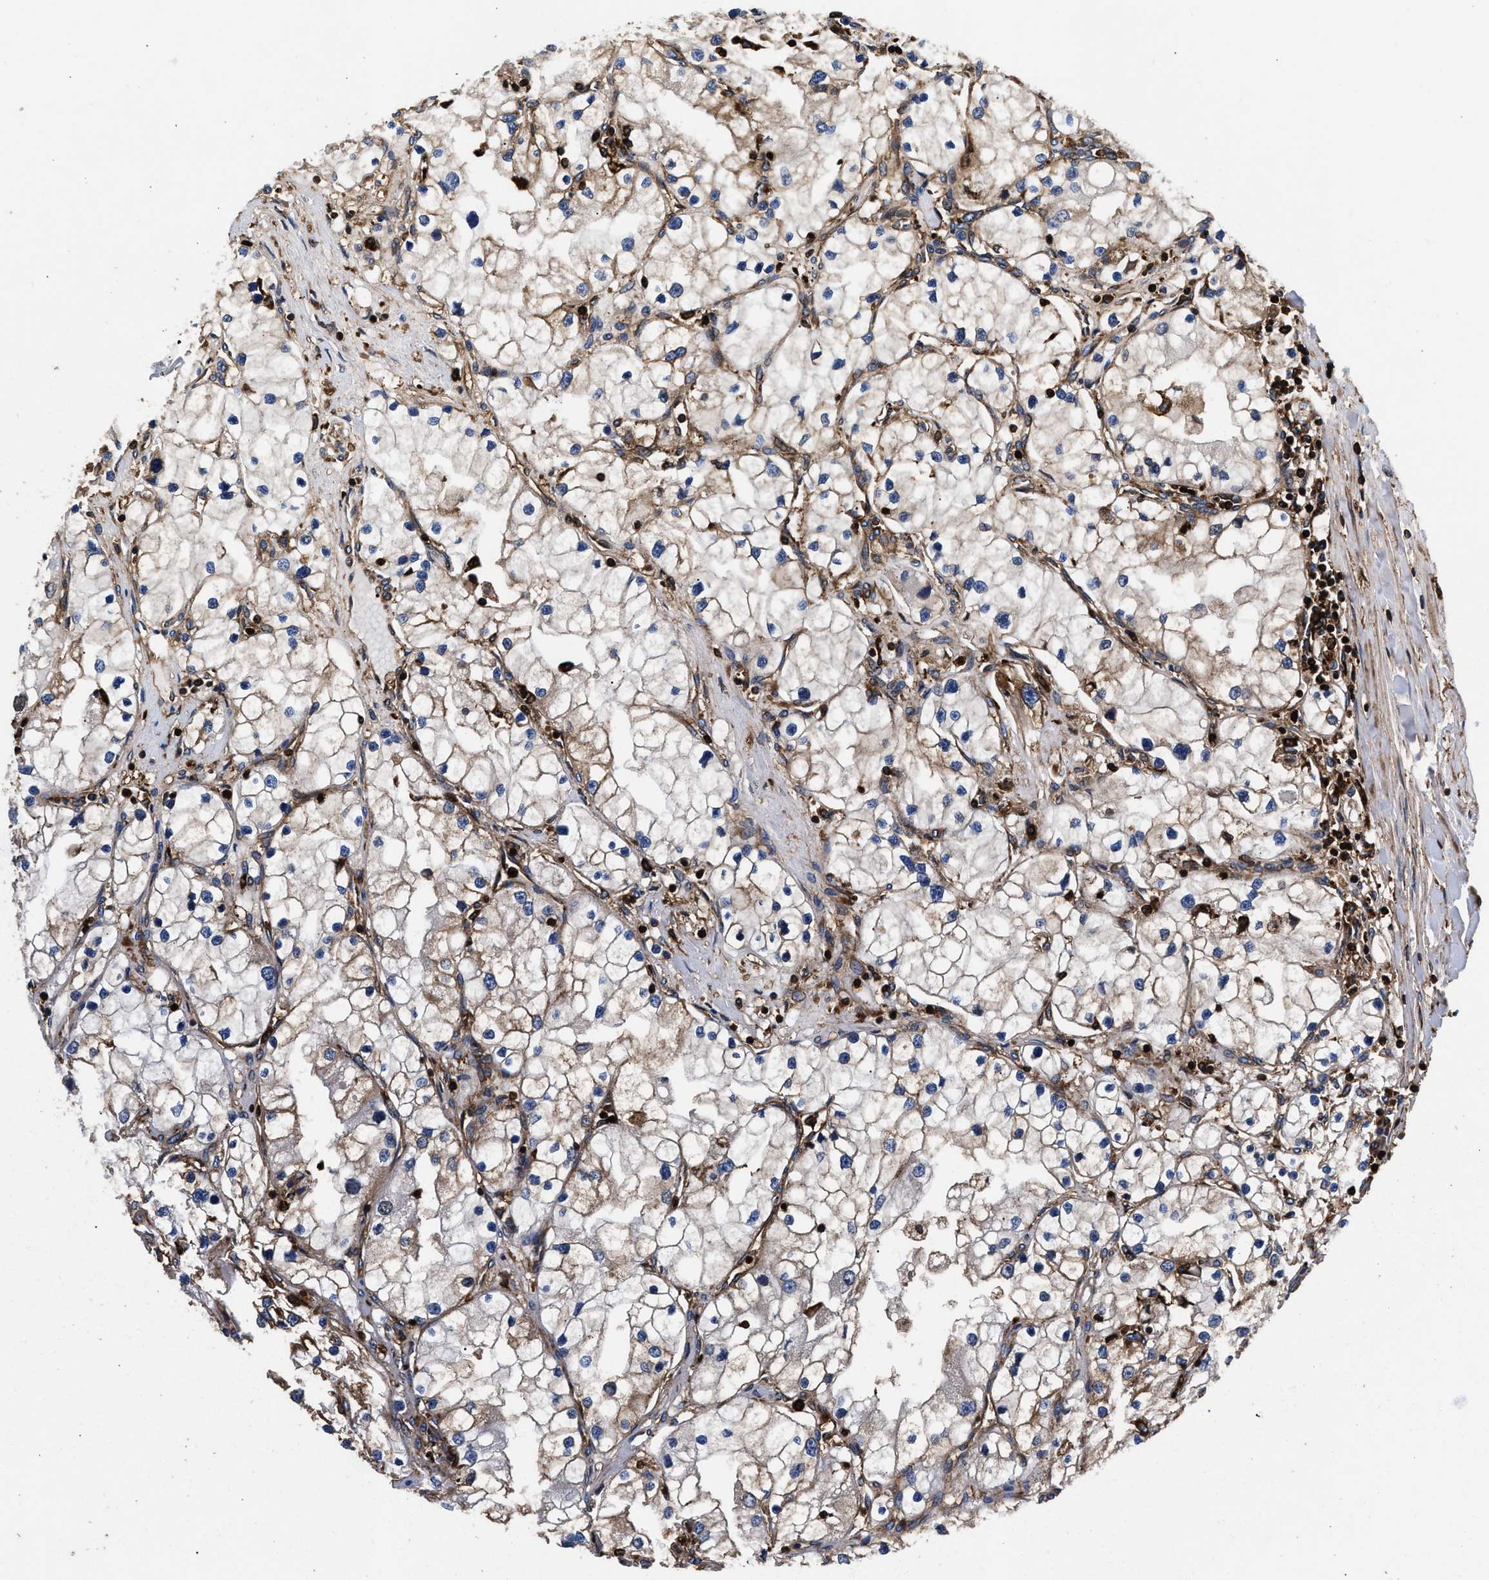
{"staining": {"intensity": "moderate", "quantity": ">75%", "location": "cytoplasmic/membranous"}, "tissue": "renal cancer", "cell_type": "Tumor cells", "image_type": "cancer", "snomed": [{"axis": "morphology", "description": "Adenocarcinoma, NOS"}, {"axis": "topography", "description": "Kidney"}], "caption": "Immunohistochemical staining of human adenocarcinoma (renal) reveals medium levels of moderate cytoplasmic/membranous expression in about >75% of tumor cells. The staining was performed using DAB (3,3'-diaminobenzidine), with brown indicating positive protein expression. Nuclei are stained blue with hematoxylin.", "gene": "KYAT1", "patient": {"sex": "male", "age": 68}}